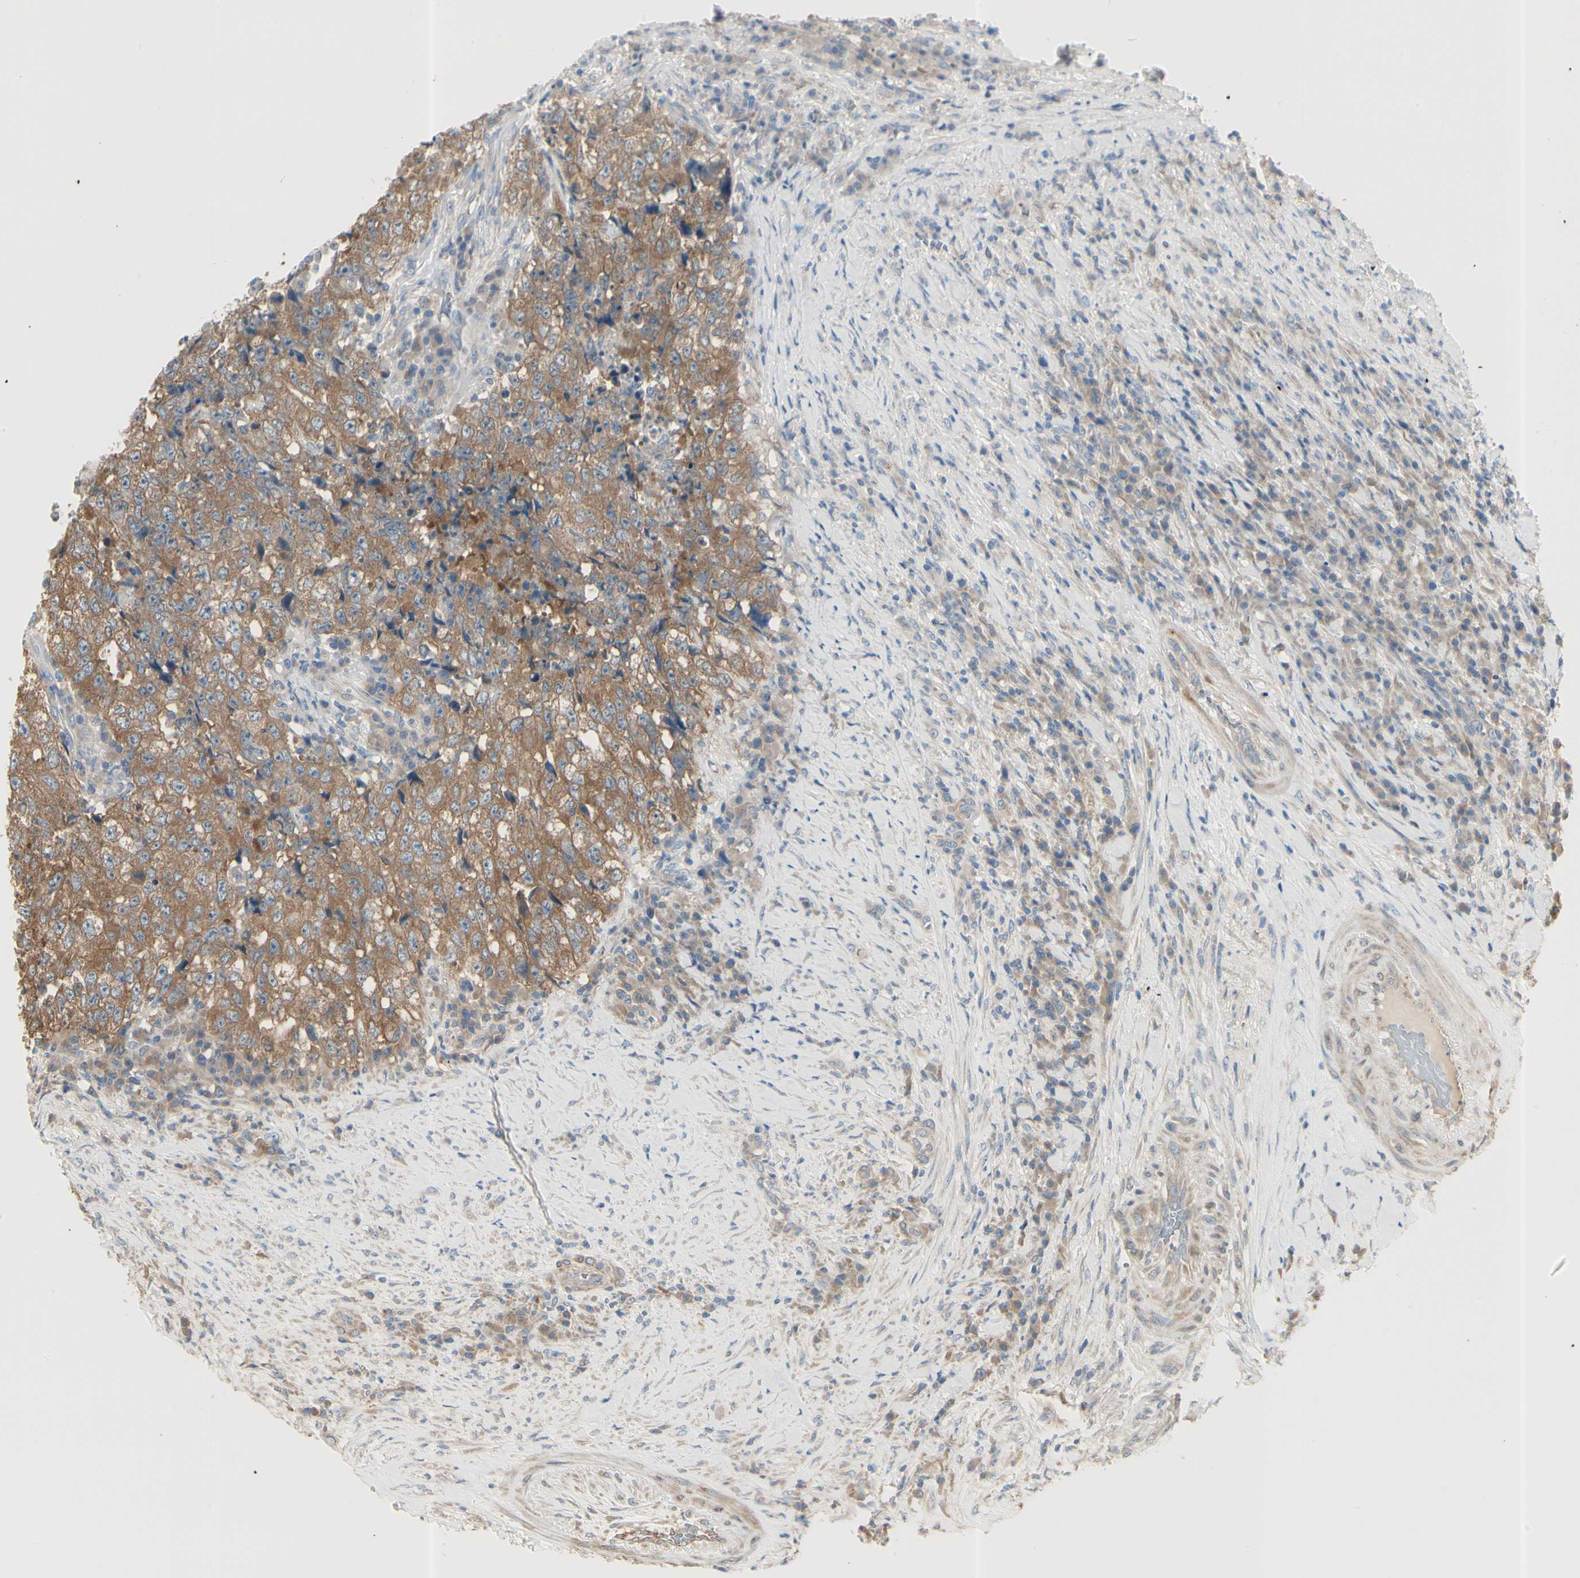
{"staining": {"intensity": "moderate", "quantity": ">75%", "location": "cytoplasmic/membranous"}, "tissue": "testis cancer", "cell_type": "Tumor cells", "image_type": "cancer", "snomed": [{"axis": "morphology", "description": "Necrosis, NOS"}, {"axis": "morphology", "description": "Carcinoma, Embryonal, NOS"}, {"axis": "topography", "description": "Testis"}], "caption": "Brown immunohistochemical staining in testis cancer (embryonal carcinoma) demonstrates moderate cytoplasmic/membranous staining in about >75% of tumor cells.", "gene": "IRAG1", "patient": {"sex": "male", "age": 19}}